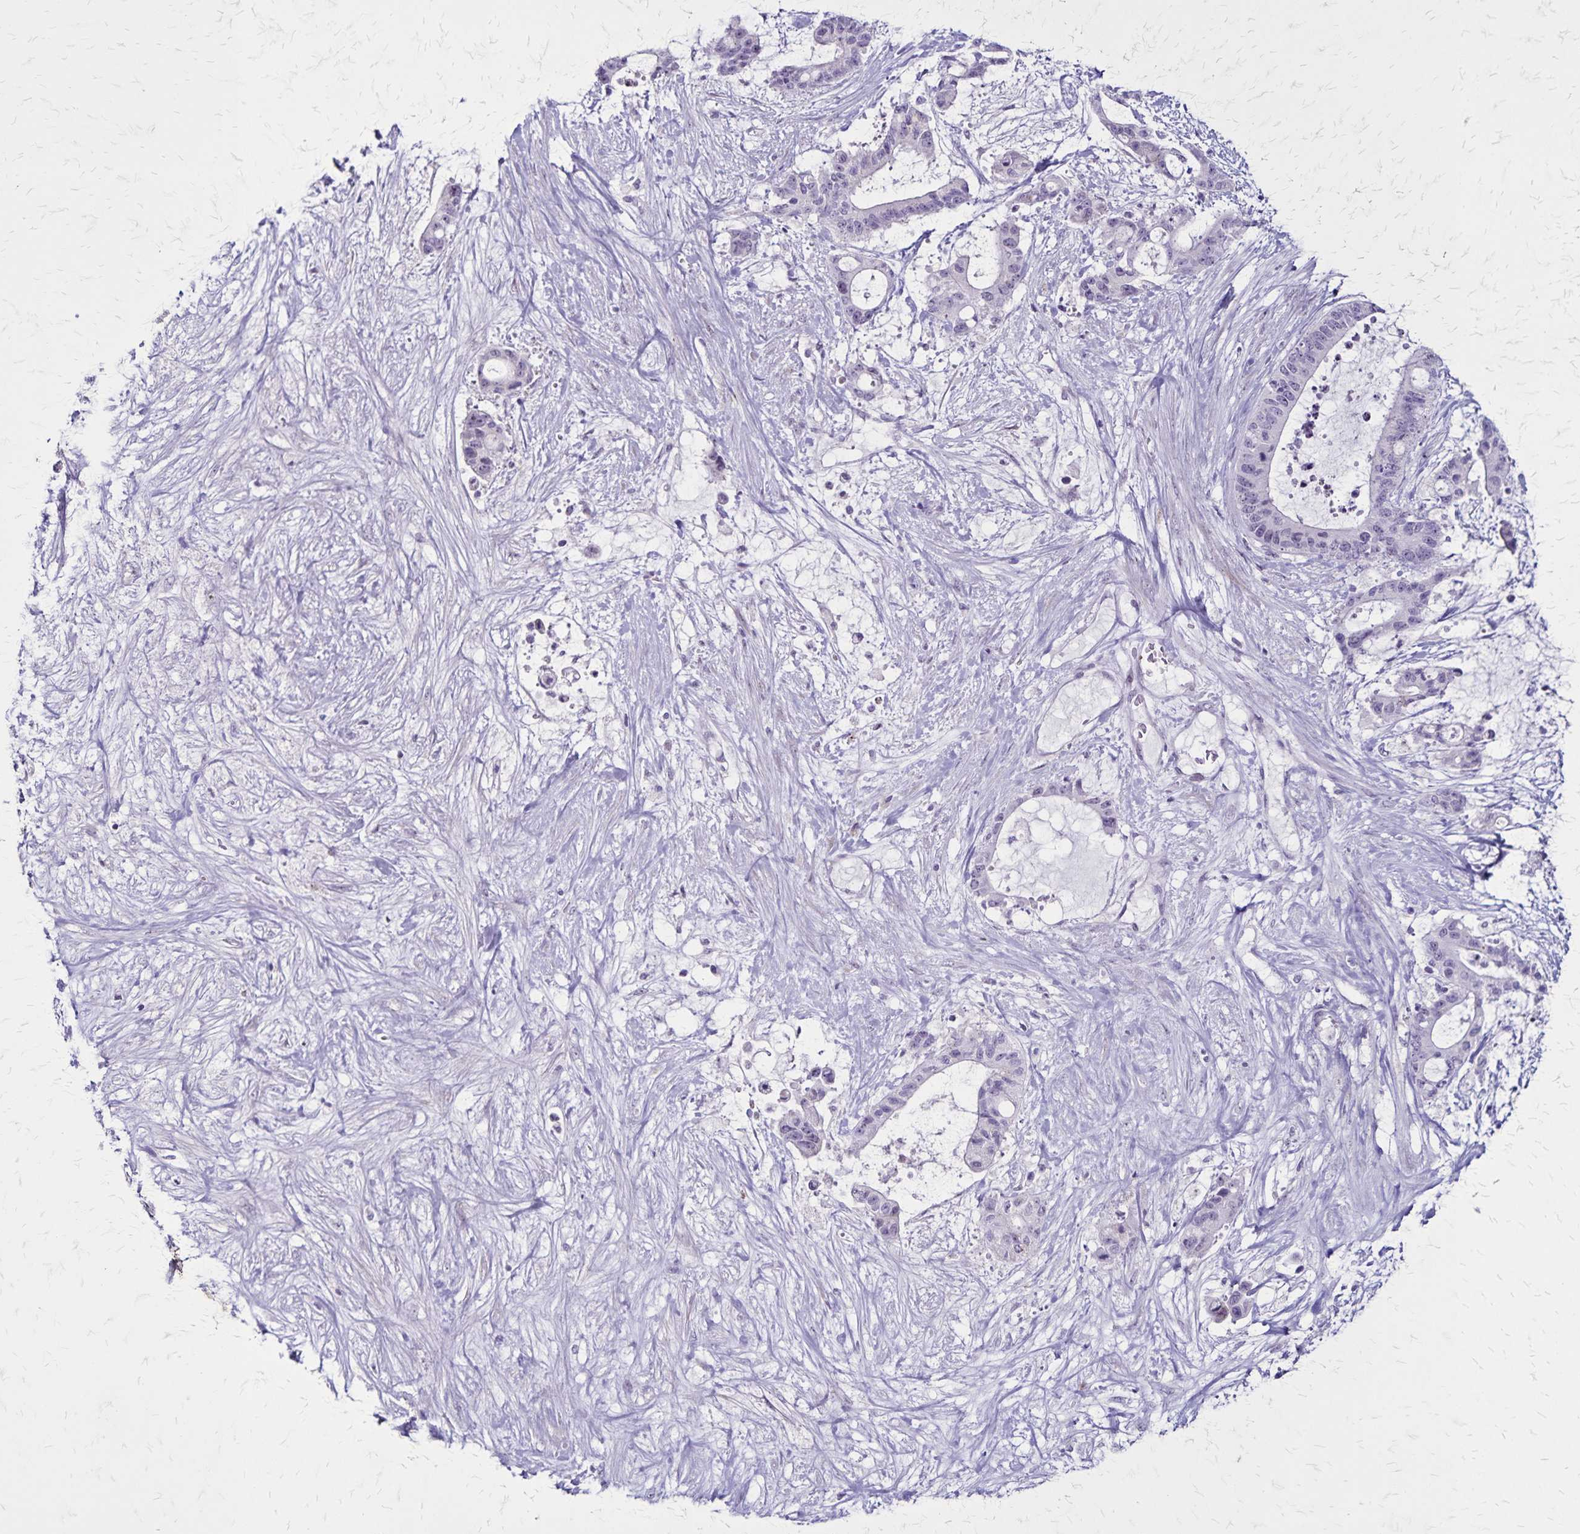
{"staining": {"intensity": "negative", "quantity": "none", "location": "none"}, "tissue": "liver cancer", "cell_type": "Tumor cells", "image_type": "cancer", "snomed": [{"axis": "morphology", "description": "Normal tissue, NOS"}, {"axis": "morphology", "description": "Cholangiocarcinoma"}, {"axis": "topography", "description": "Liver"}, {"axis": "topography", "description": "Peripheral nerve tissue"}], "caption": "This micrograph is of cholangiocarcinoma (liver) stained with immunohistochemistry to label a protein in brown with the nuclei are counter-stained blue. There is no expression in tumor cells.", "gene": "OR51B5", "patient": {"sex": "female", "age": 73}}